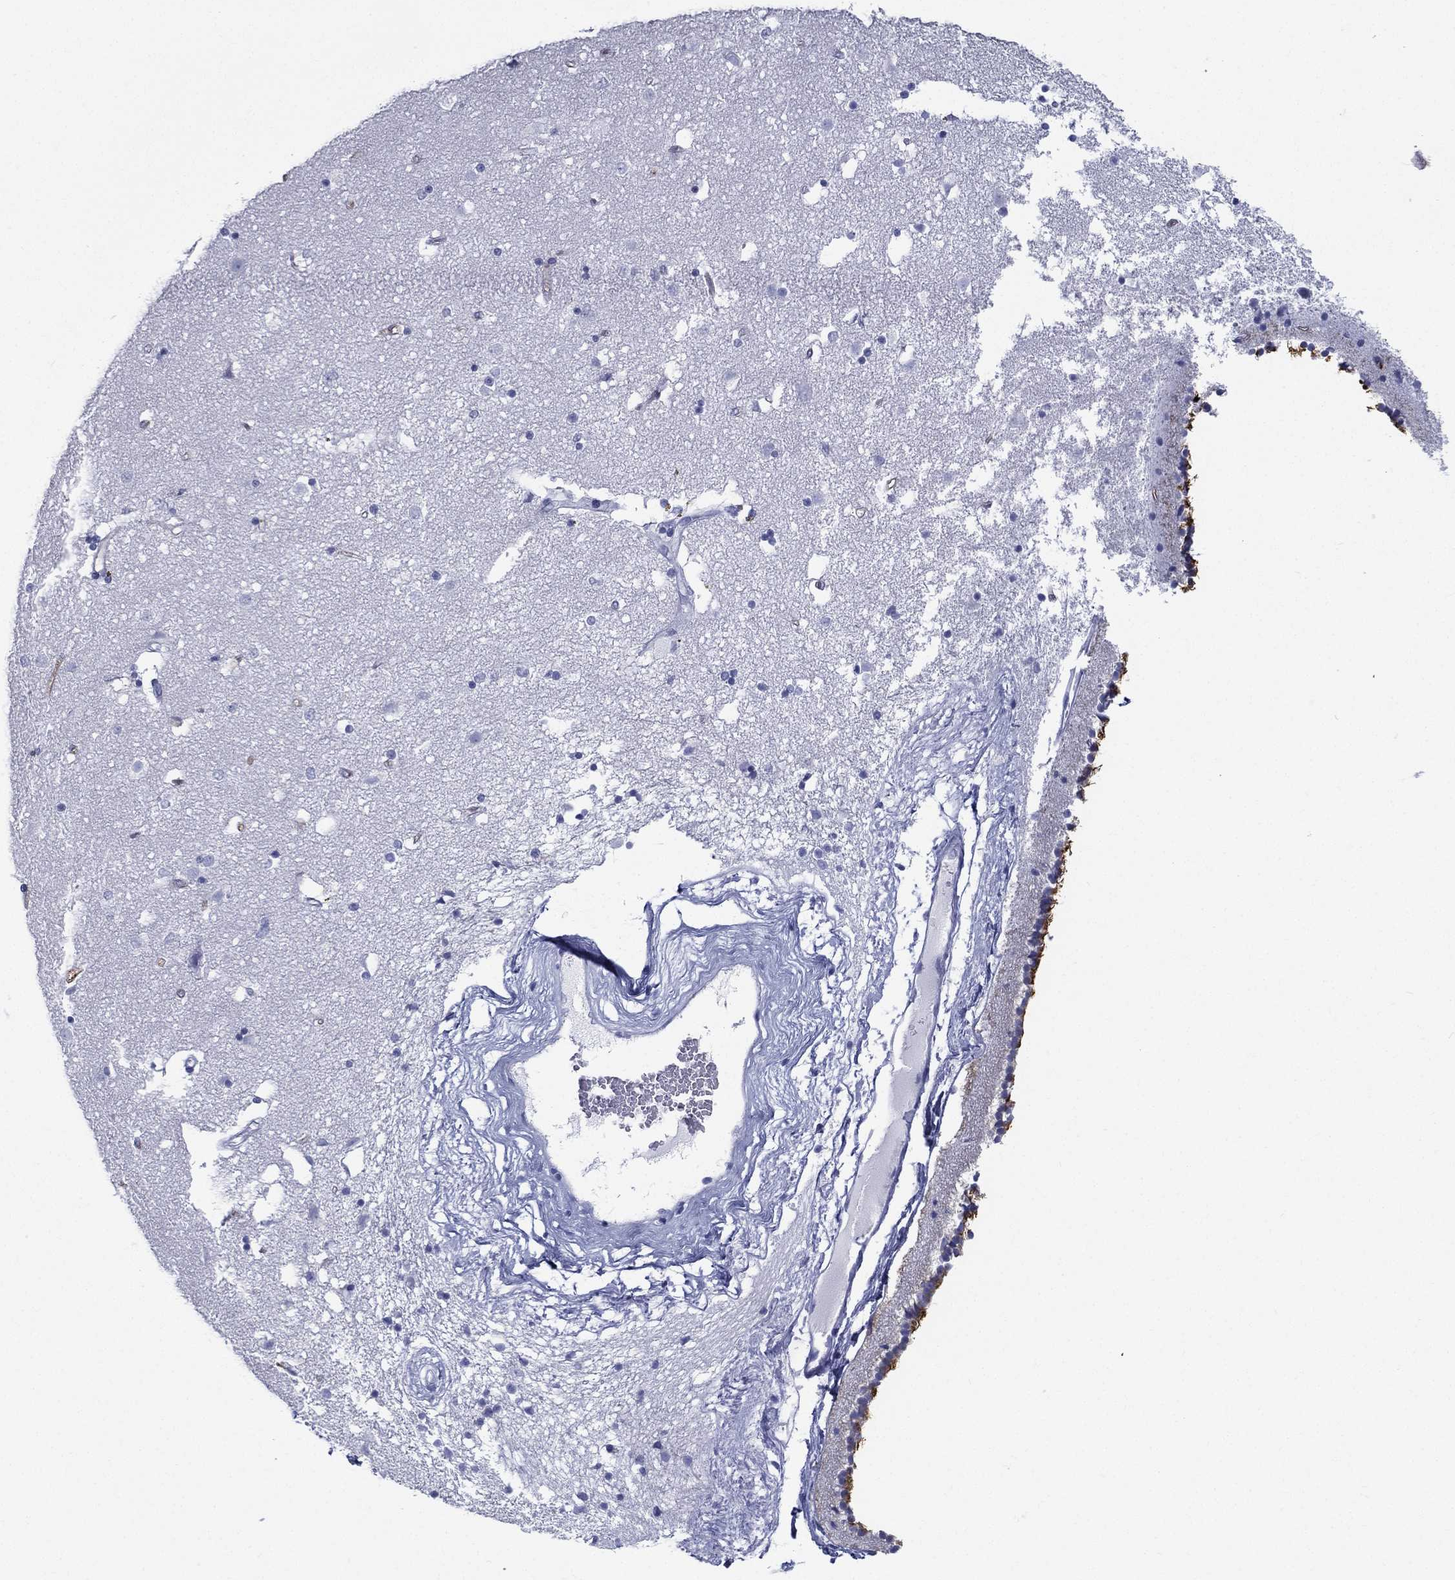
{"staining": {"intensity": "strong", "quantity": "<25%", "location": "cytoplasmic/membranous"}, "tissue": "caudate", "cell_type": "Glial cells", "image_type": "normal", "snomed": [{"axis": "morphology", "description": "Normal tissue, NOS"}, {"axis": "topography", "description": "Lateral ventricle wall"}], "caption": "Approximately <25% of glial cells in benign human caudate show strong cytoplasmic/membranous protein staining as visualized by brown immunohistochemical staining.", "gene": "RSPH4A", "patient": {"sex": "female", "age": 71}}